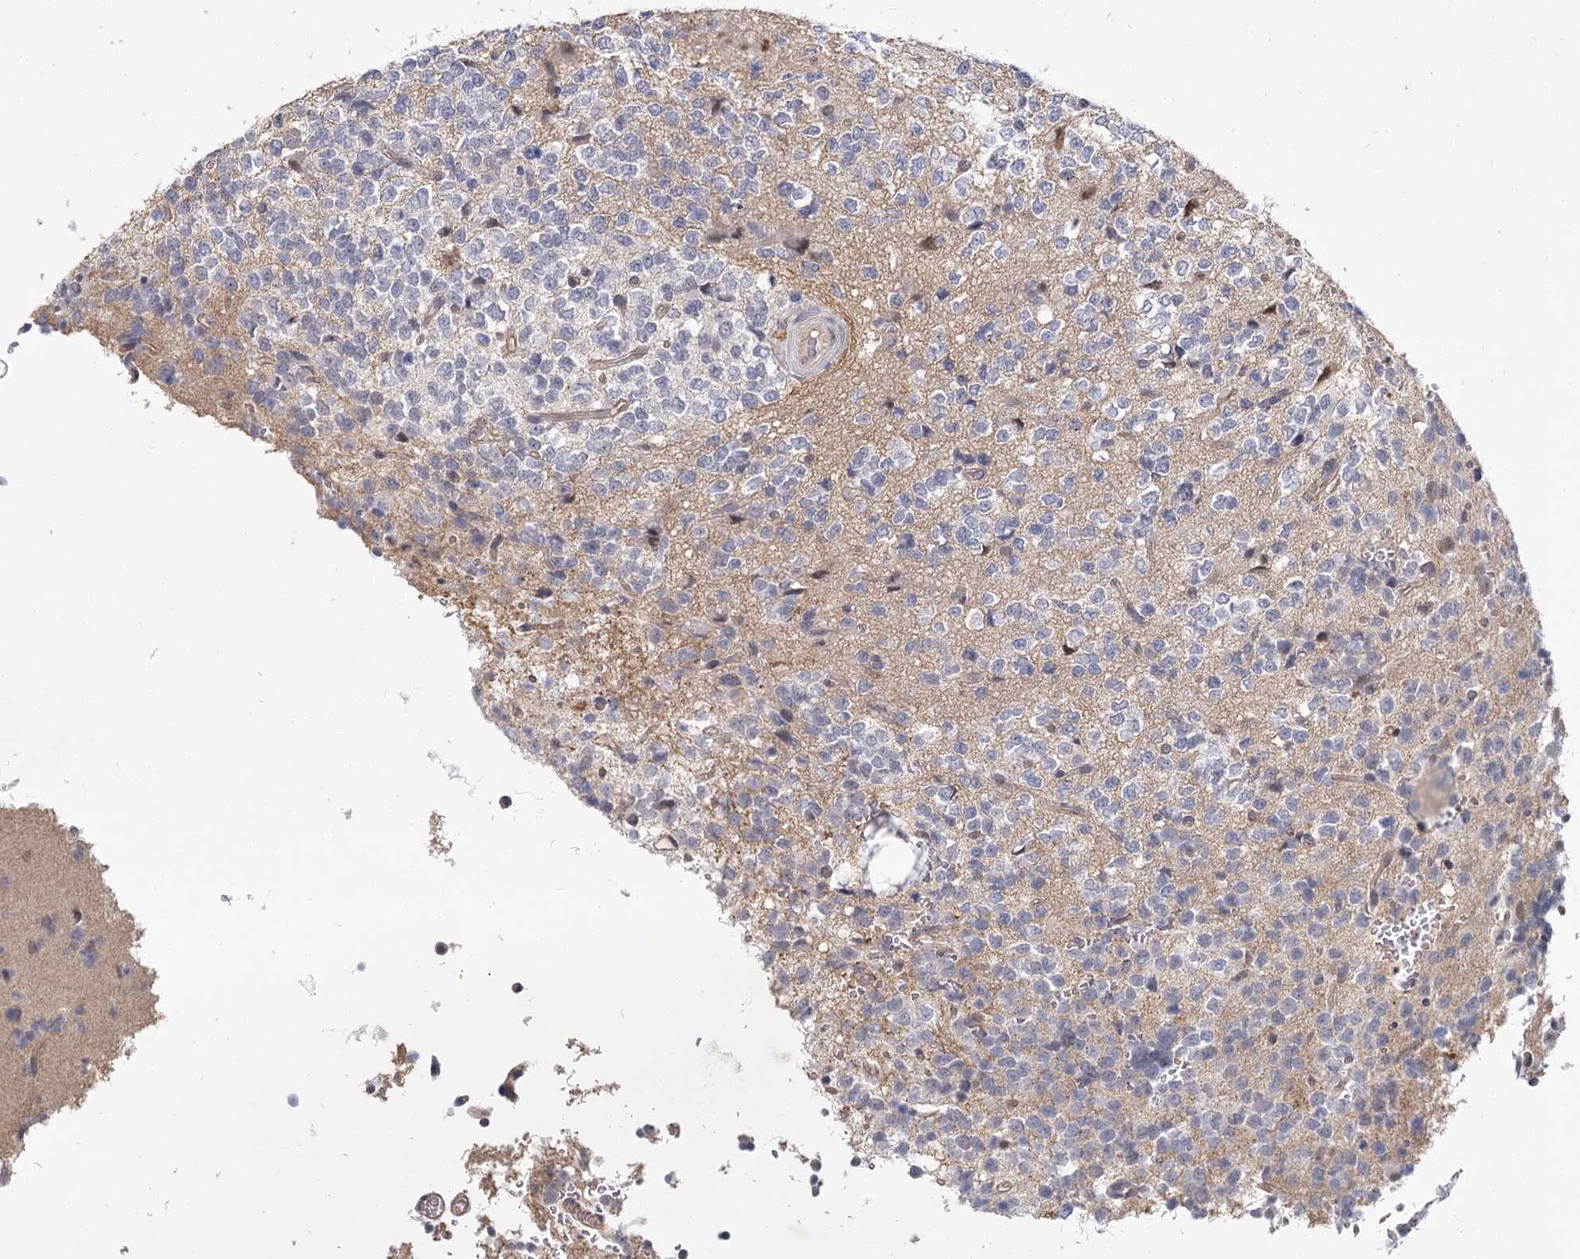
{"staining": {"intensity": "negative", "quantity": "none", "location": "none"}, "tissue": "glioma", "cell_type": "Tumor cells", "image_type": "cancer", "snomed": [{"axis": "morphology", "description": "Glioma, malignant, High grade"}, {"axis": "topography", "description": "Brain"}], "caption": "Micrograph shows no protein staining in tumor cells of glioma tissue.", "gene": "TMEM218", "patient": {"sex": "female", "age": 62}}